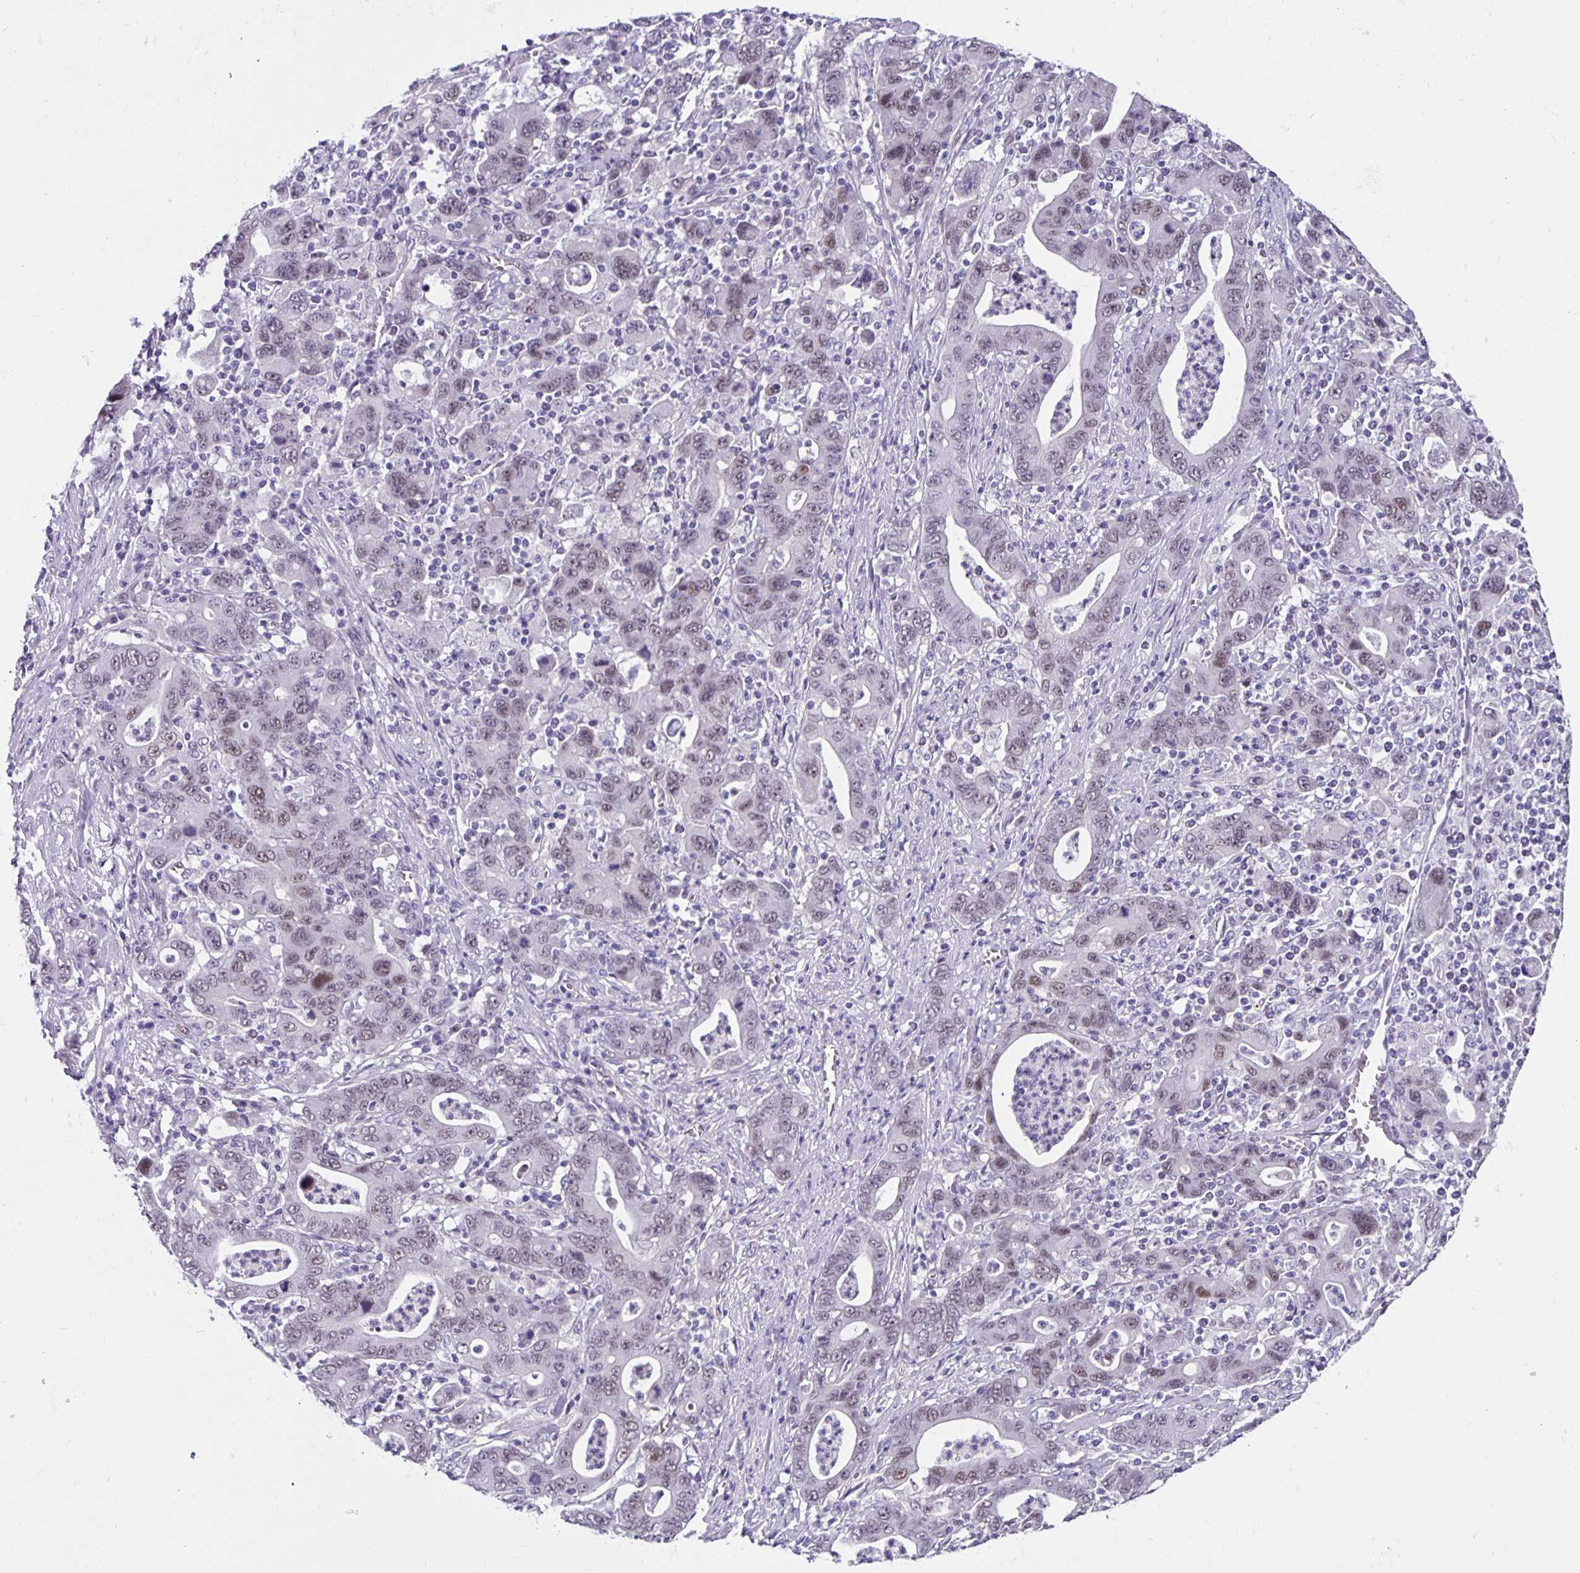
{"staining": {"intensity": "weak", "quantity": "<25%", "location": "nuclear"}, "tissue": "stomach cancer", "cell_type": "Tumor cells", "image_type": "cancer", "snomed": [{"axis": "morphology", "description": "Adenocarcinoma, NOS"}, {"axis": "topography", "description": "Stomach, upper"}], "caption": "The image displays no significant positivity in tumor cells of adenocarcinoma (stomach). The staining is performed using DAB brown chromogen with nuclei counter-stained in using hematoxylin.", "gene": "FOSL2", "patient": {"sex": "male", "age": 69}}